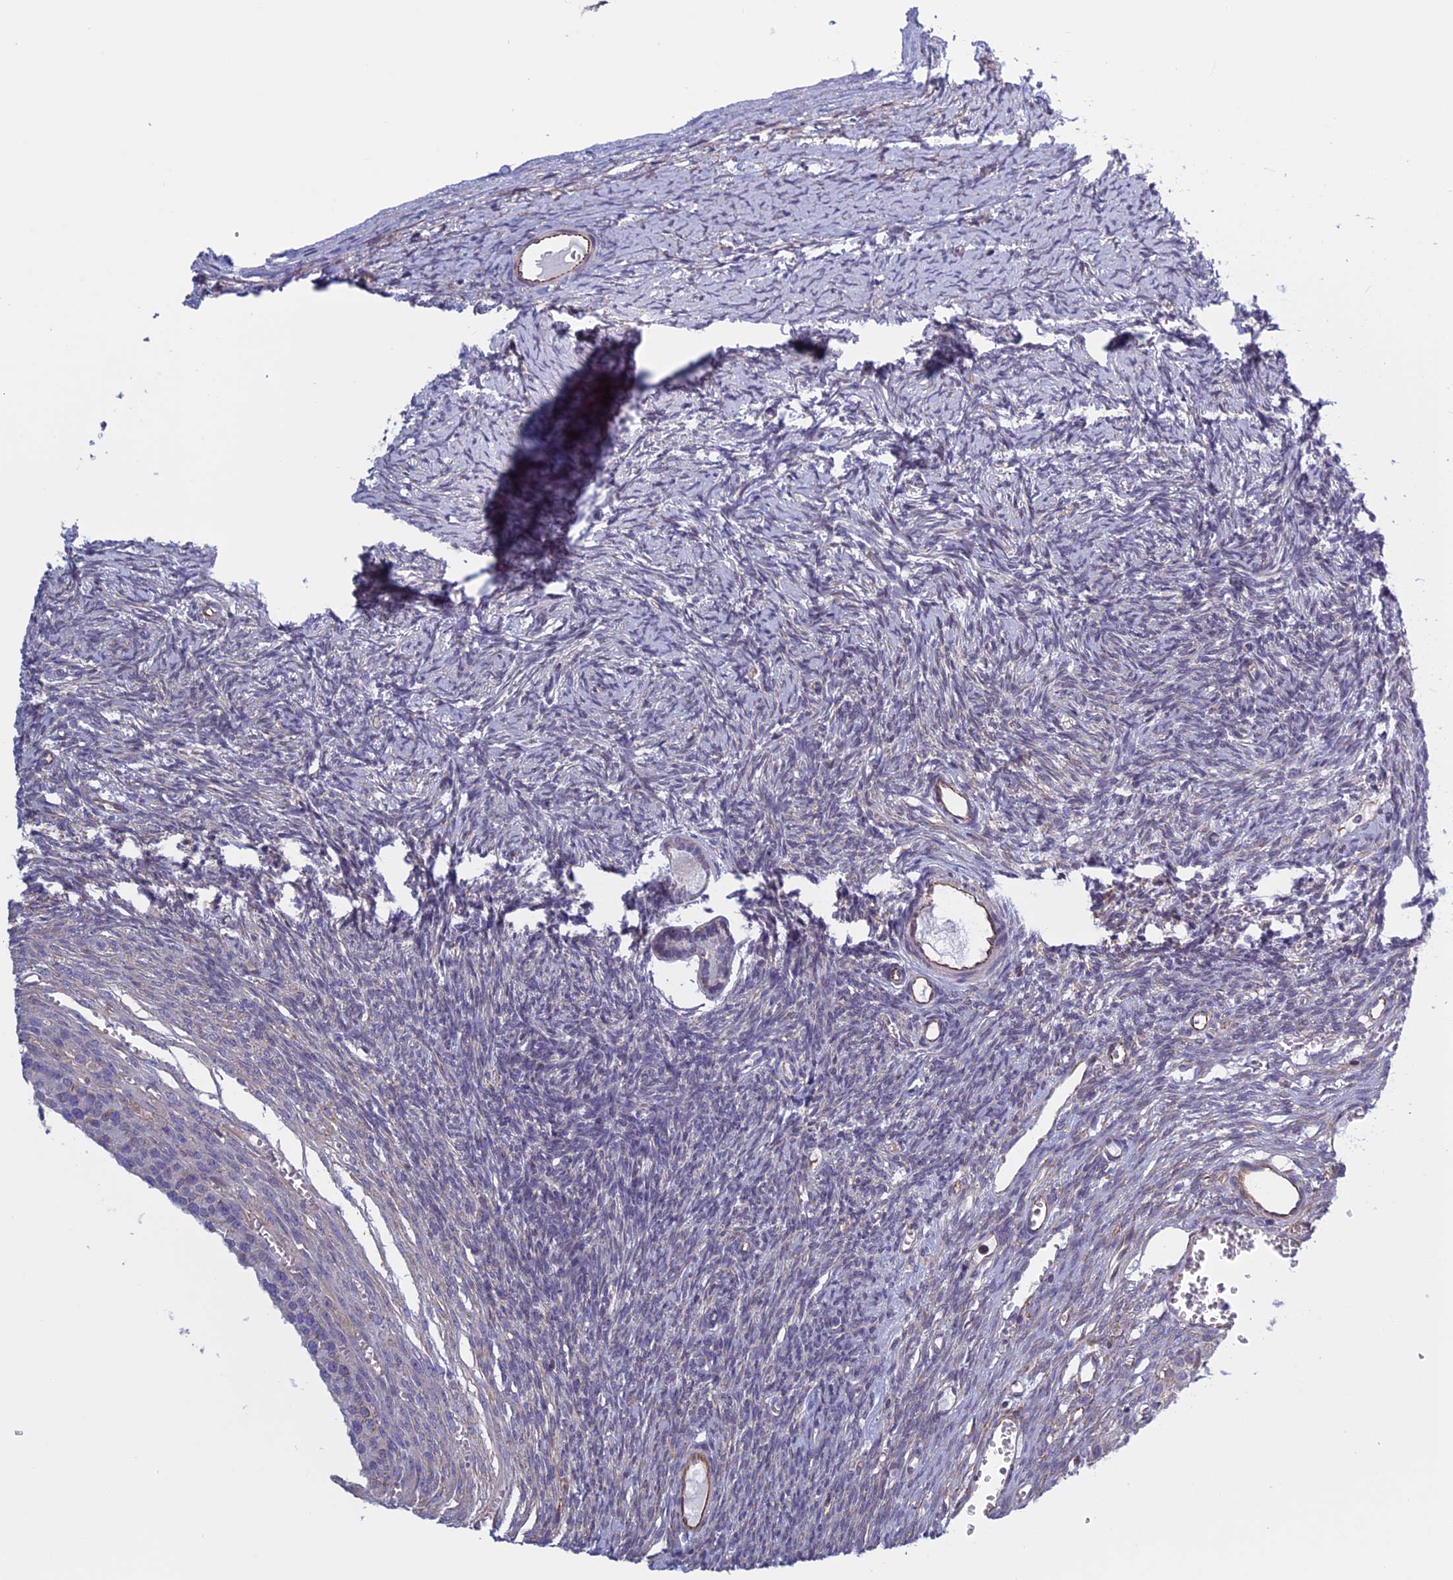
{"staining": {"intensity": "negative", "quantity": "none", "location": "none"}, "tissue": "ovary", "cell_type": "Ovarian stroma cells", "image_type": "normal", "snomed": [{"axis": "morphology", "description": "Normal tissue, NOS"}, {"axis": "topography", "description": "Ovary"}], "caption": "Immunohistochemistry (IHC) photomicrograph of unremarkable ovary: ovary stained with DAB (3,3'-diaminobenzidine) displays no significant protein staining in ovarian stroma cells. (DAB immunohistochemistry (IHC) visualized using brightfield microscopy, high magnification).", "gene": "BCL2L10", "patient": {"sex": "female", "age": 39}}